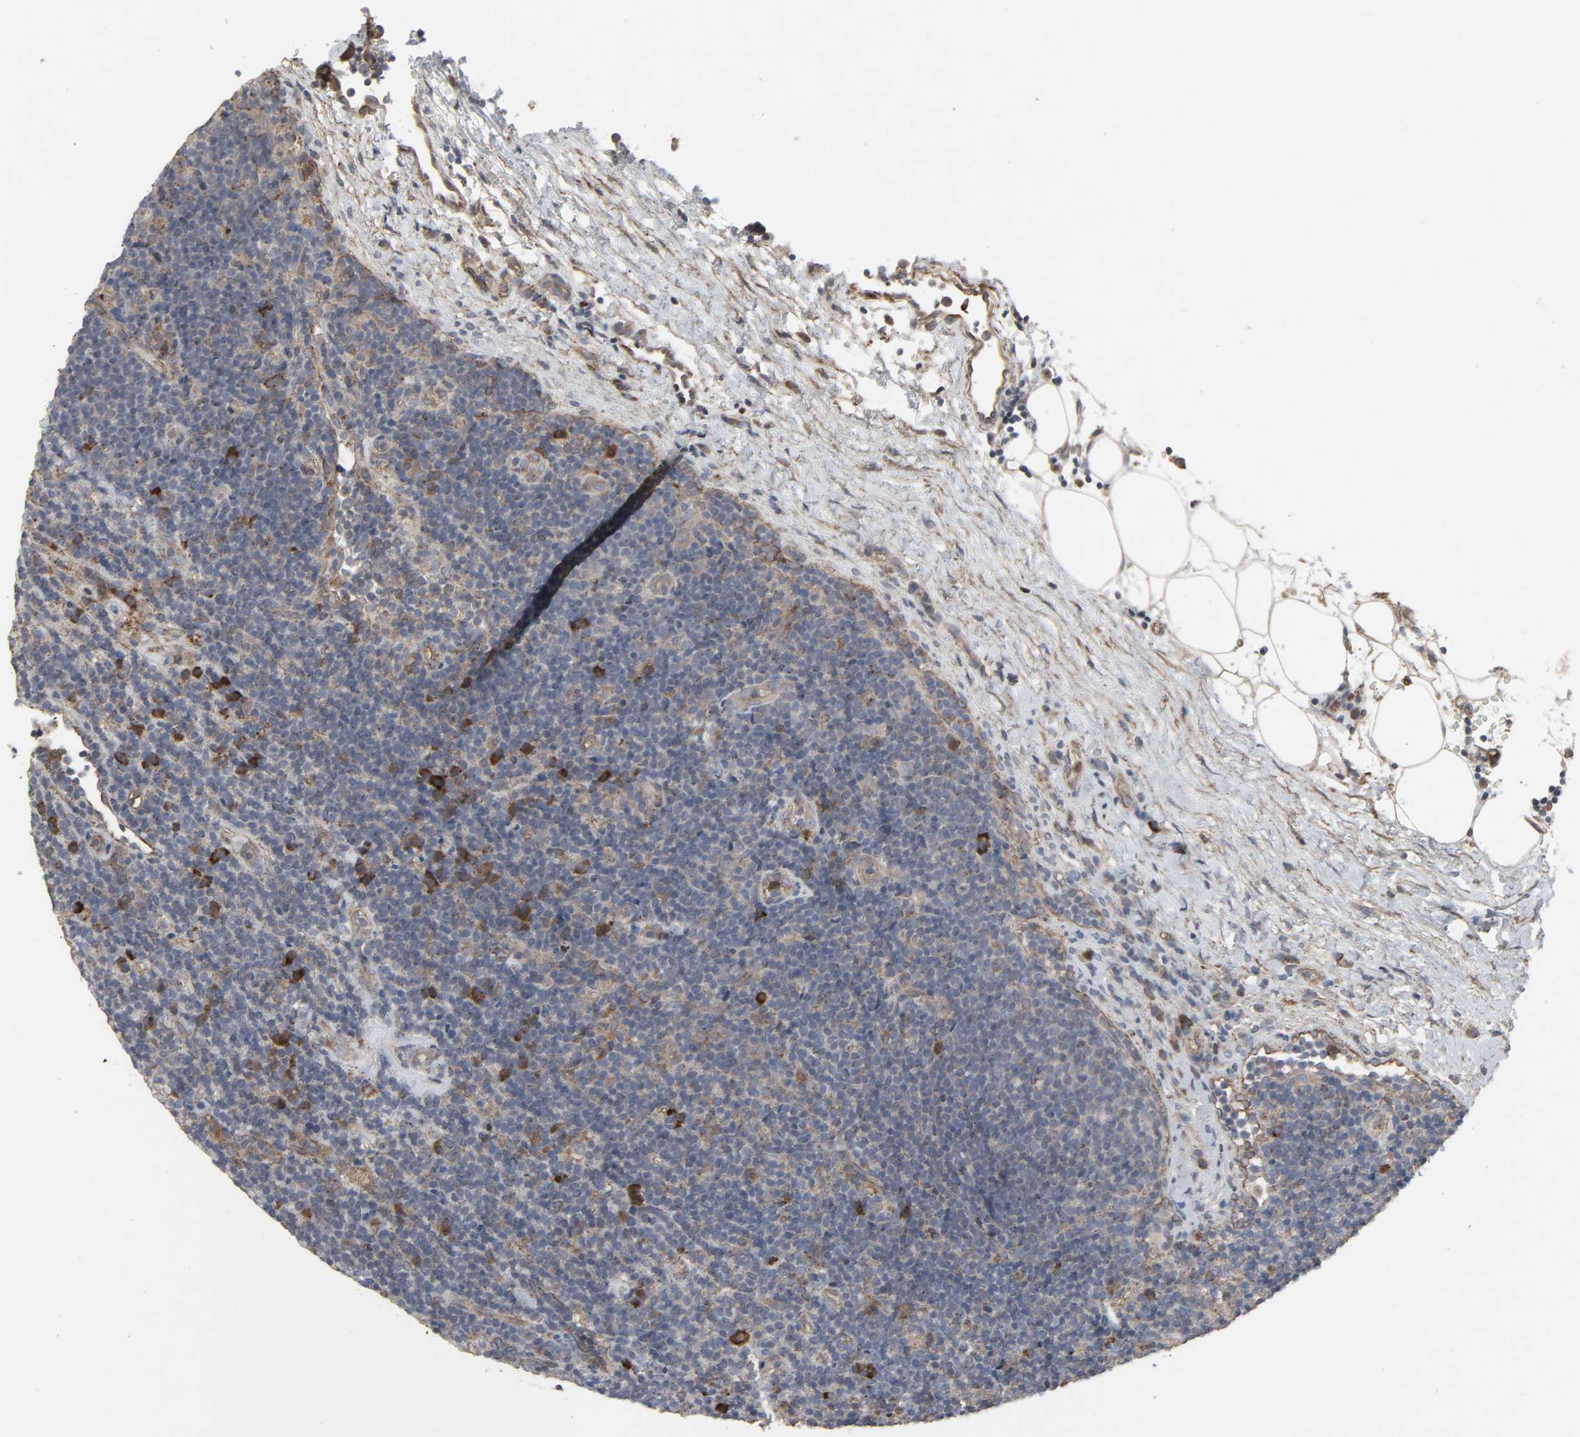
{"staining": {"intensity": "moderate", "quantity": "25%-75%", "location": "cytoplasmic/membranous"}, "tissue": "lymphoma", "cell_type": "Tumor cells", "image_type": "cancer", "snomed": [{"axis": "morphology", "description": "Malignant lymphoma, non-Hodgkin's type, Low grade"}, {"axis": "topography", "description": "Lymph node"}], "caption": "The micrograph demonstrates staining of malignant lymphoma, non-Hodgkin's type (low-grade), revealing moderate cytoplasmic/membranous protein expression (brown color) within tumor cells.", "gene": "ADCY4", "patient": {"sex": "male", "age": 70}}